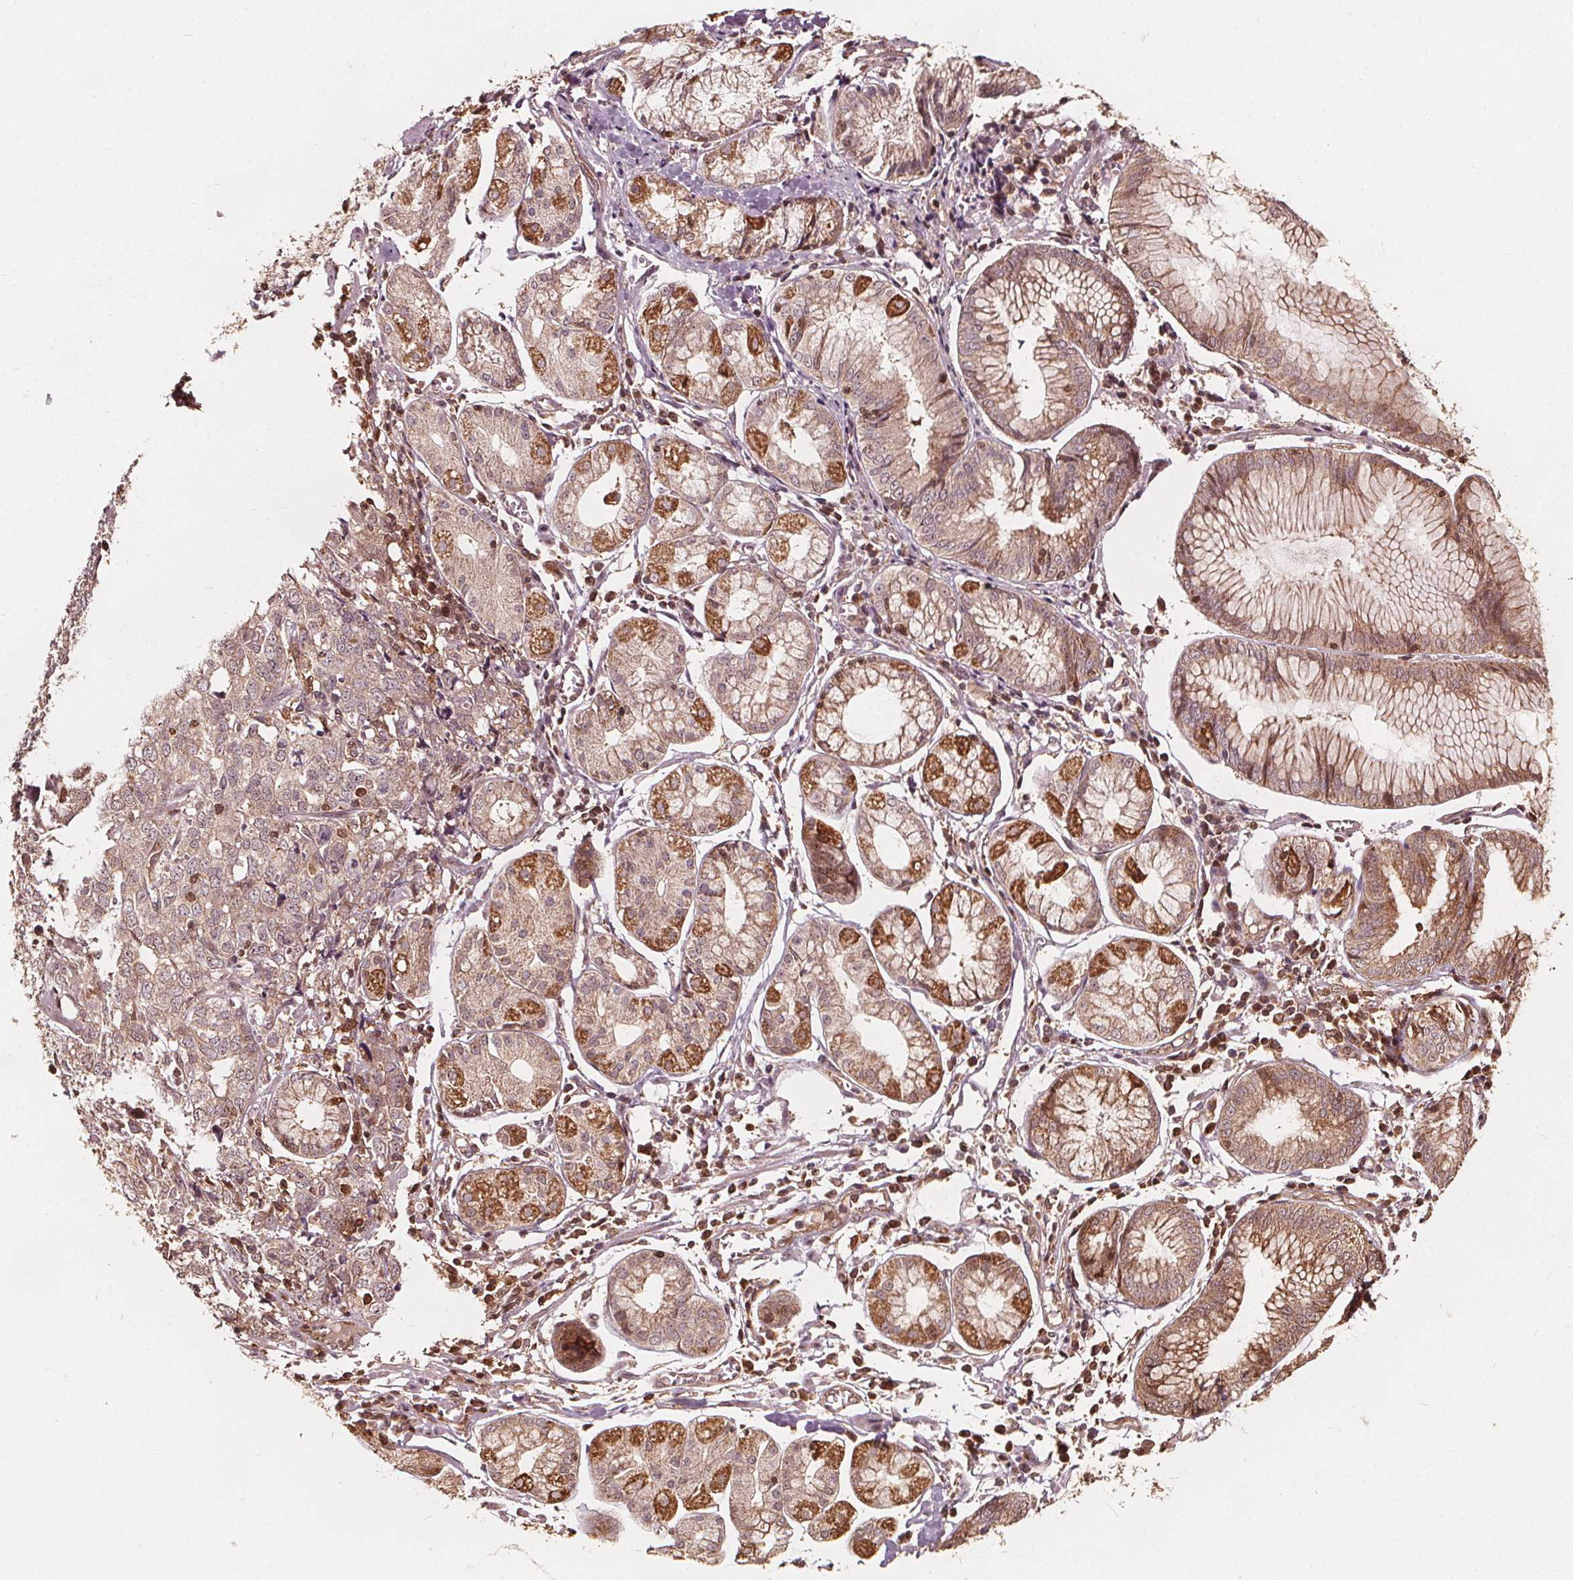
{"staining": {"intensity": "weak", "quantity": ">75%", "location": "cytoplasmic/membranous"}, "tissue": "stomach cancer", "cell_type": "Tumor cells", "image_type": "cancer", "snomed": [{"axis": "morphology", "description": "Adenocarcinoma, NOS"}, {"axis": "topography", "description": "Stomach, upper"}], "caption": "Stomach cancer stained with immunohistochemistry (IHC) shows weak cytoplasmic/membranous staining in approximately >75% of tumor cells.", "gene": "AIP", "patient": {"sex": "male", "age": 81}}